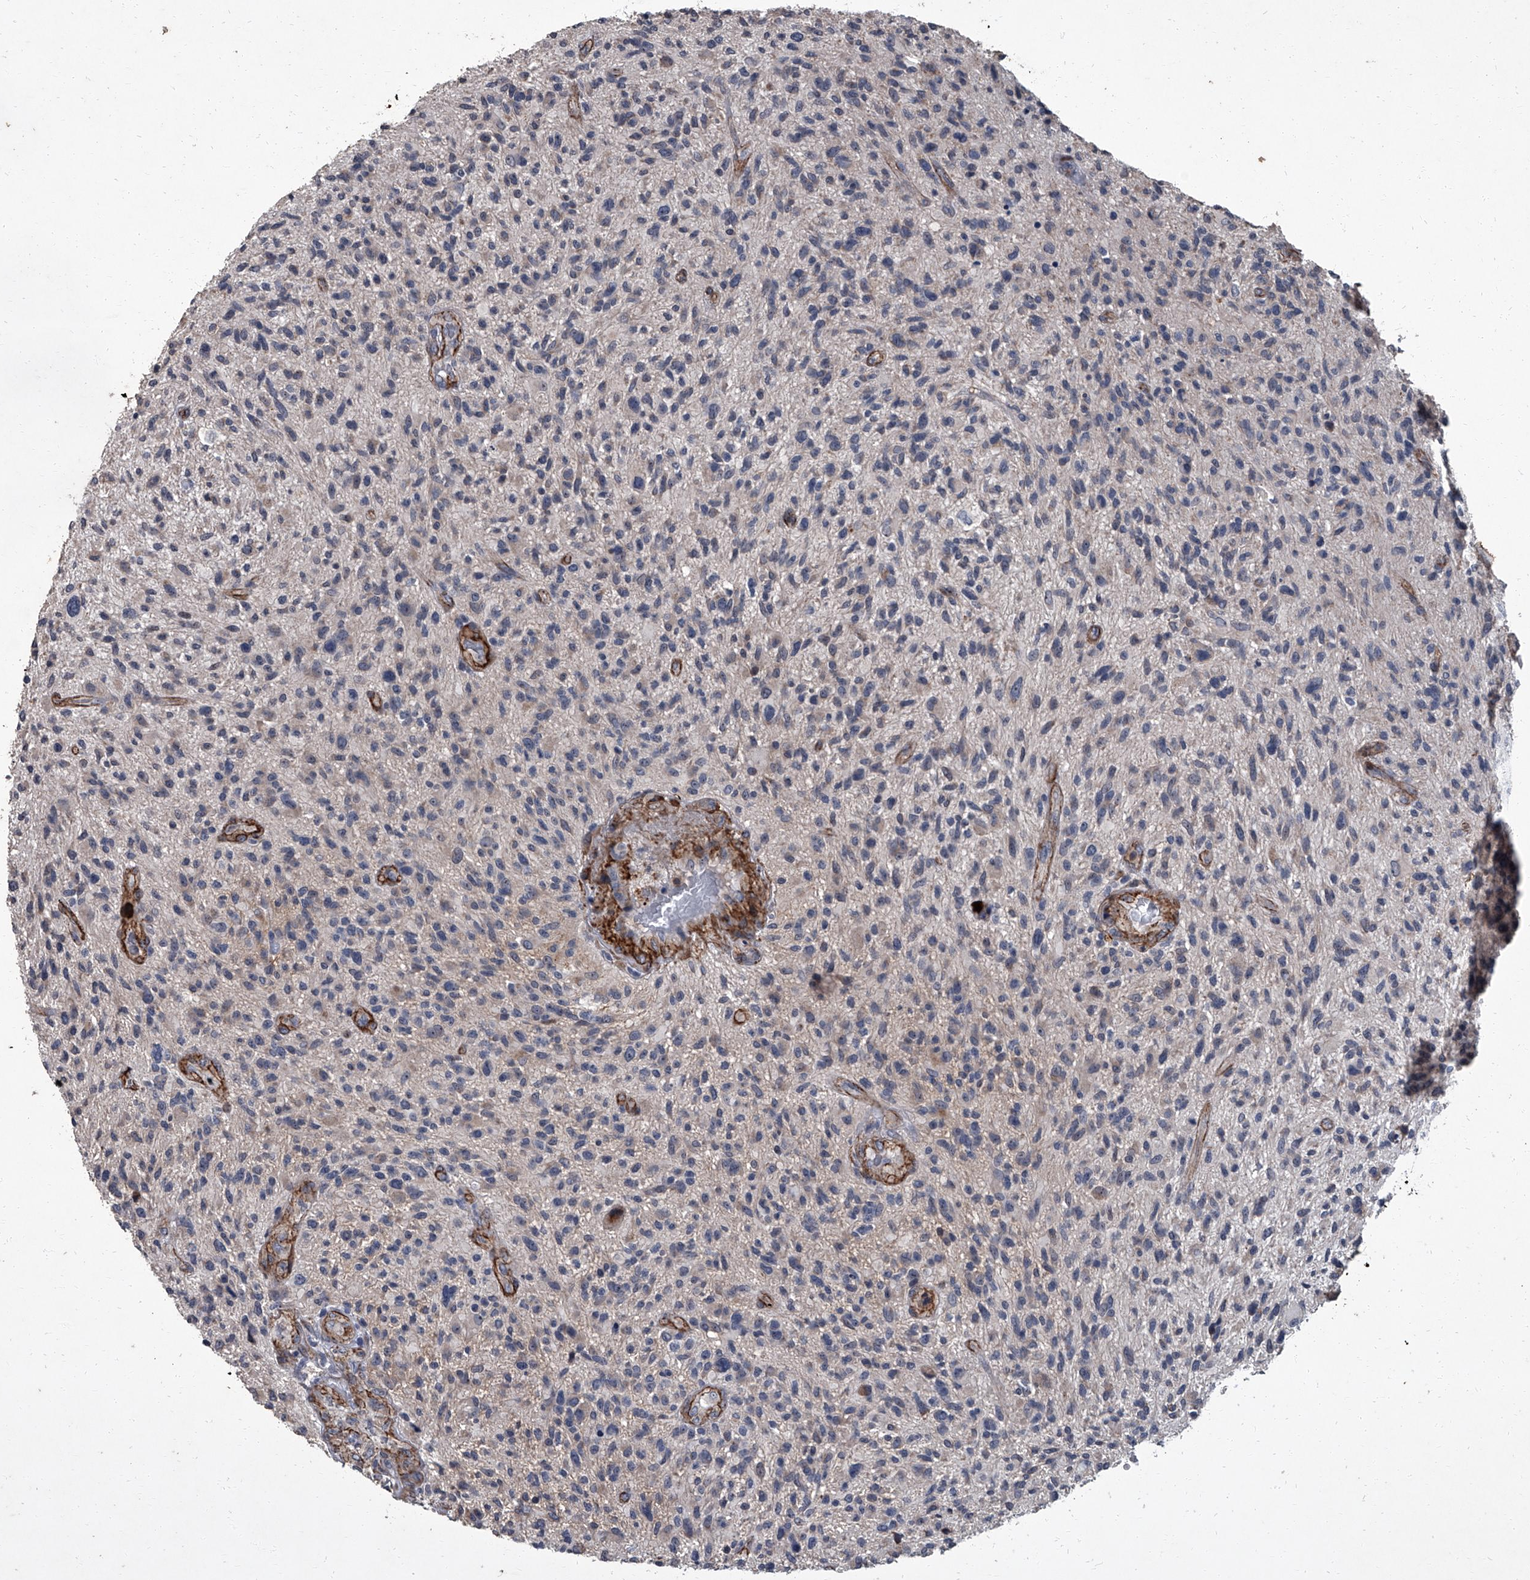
{"staining": {"intensity": "negative", "quantity": "none", "location": "none"}, "tissue": "glioma", "cell_type": "Tumor cells", "image_type": "cancer", "snomed": [{"axis": "morphology", "description": "Glioma, malignant, High grade"}, {"axis": "topography", "description": "Brain"}], "caption": "Immunohistochemical staining of human glioma demonstrates no significant staining in tumor cells.", "gene": "SIRT4", "patient": {"sex": "male", "age": 47}}